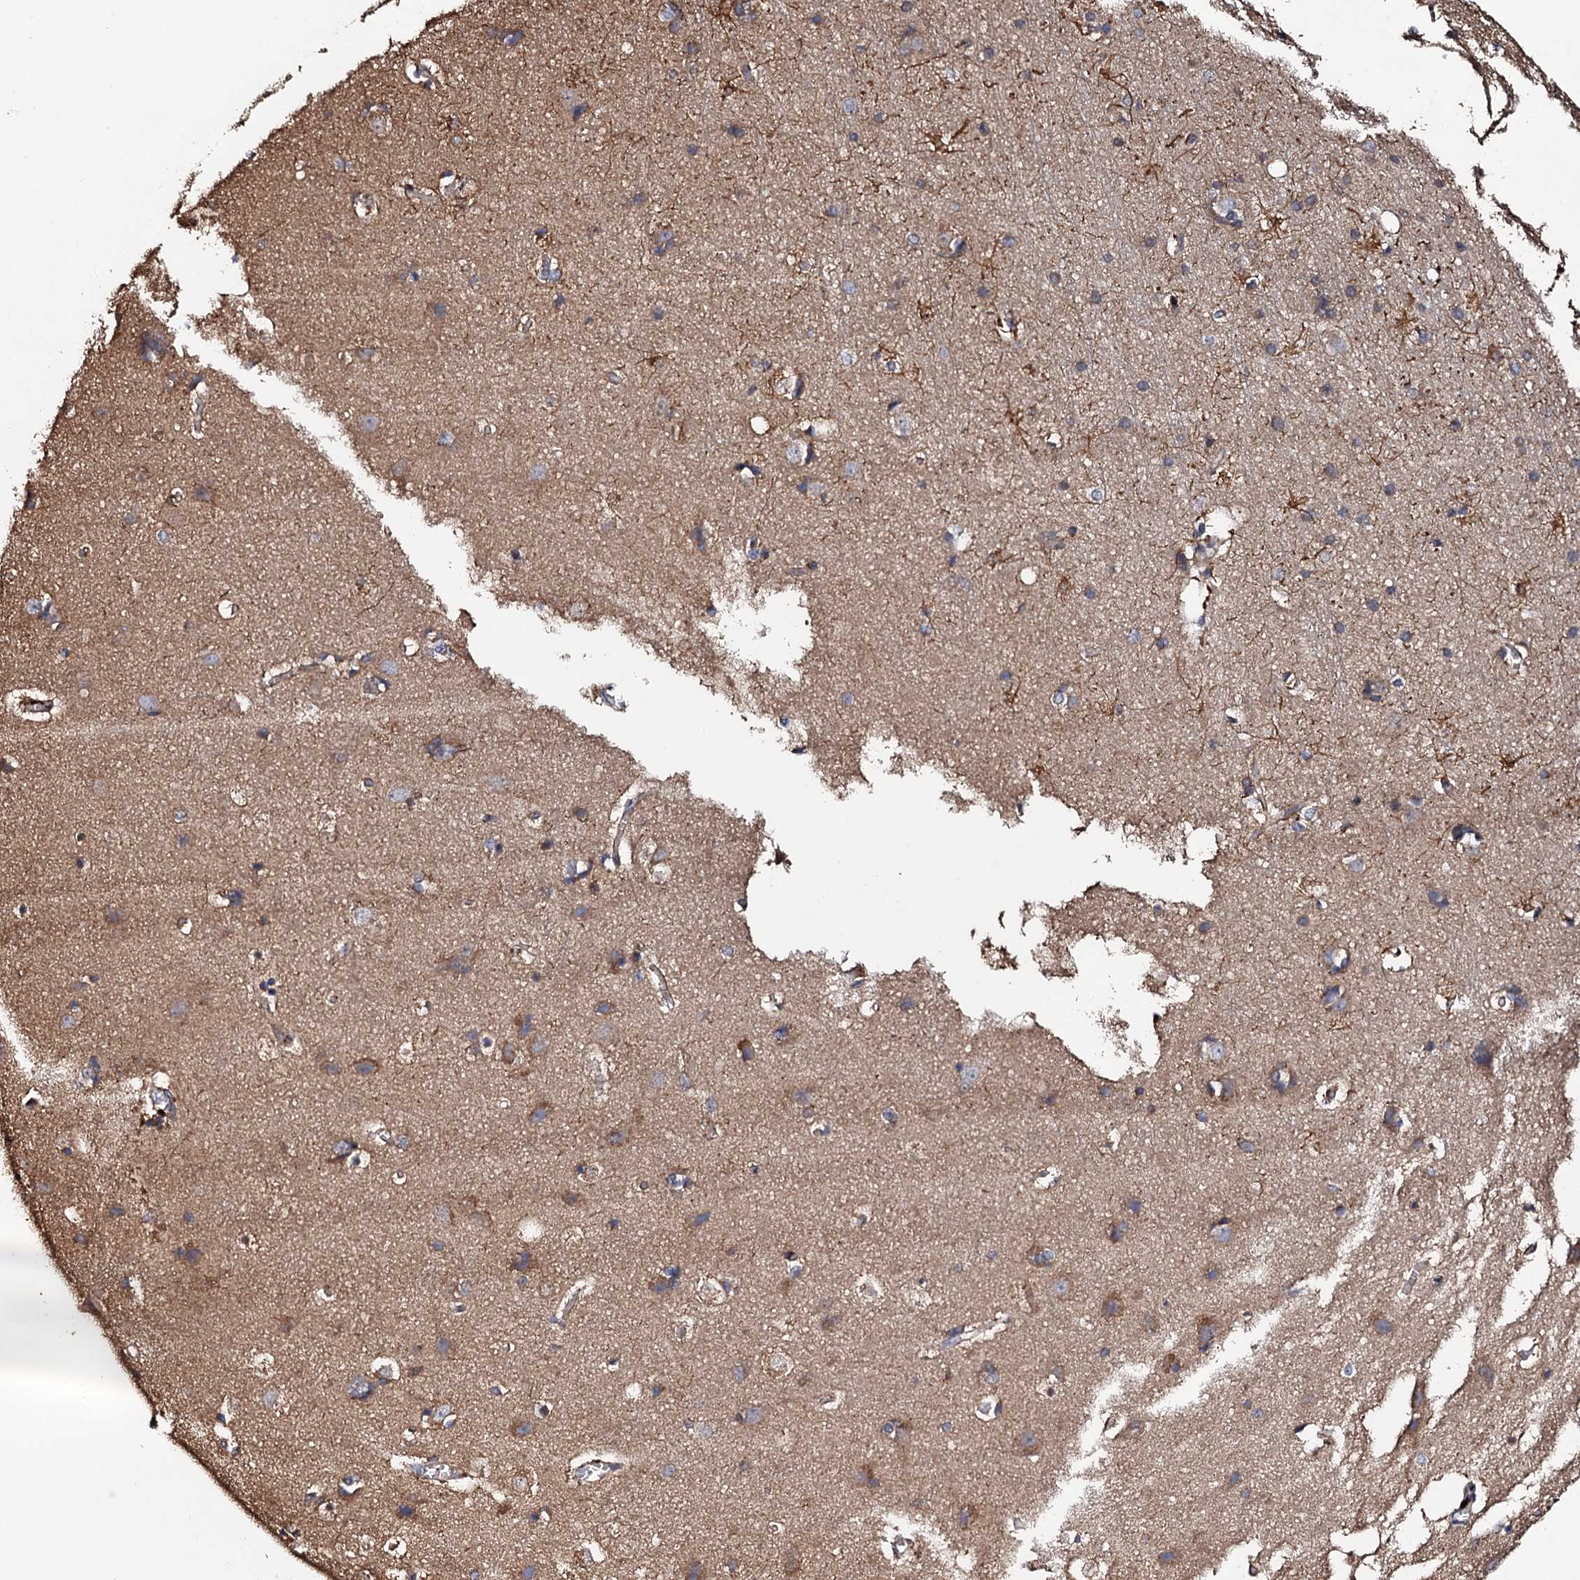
{"staining": {"intensity": "weak", "quantity": "<25%", "location": "cytoplasmic/membranous"}, "tissue": "cerebral cortex", "cell_type": "Endothelial cells", "image_type": "normal", "snomed": [{"axis": "morphology", "description": "Normal tissue, NOS"}, {"axis": "topography", "description": "Cerebral cortex"}], "caption": "Protein analysis of unremarkable cerebral cortex reveals no significant staining in endothelial cells.", "gene": "CKAP5", "patient": {"sex": "male", "age": 54}}